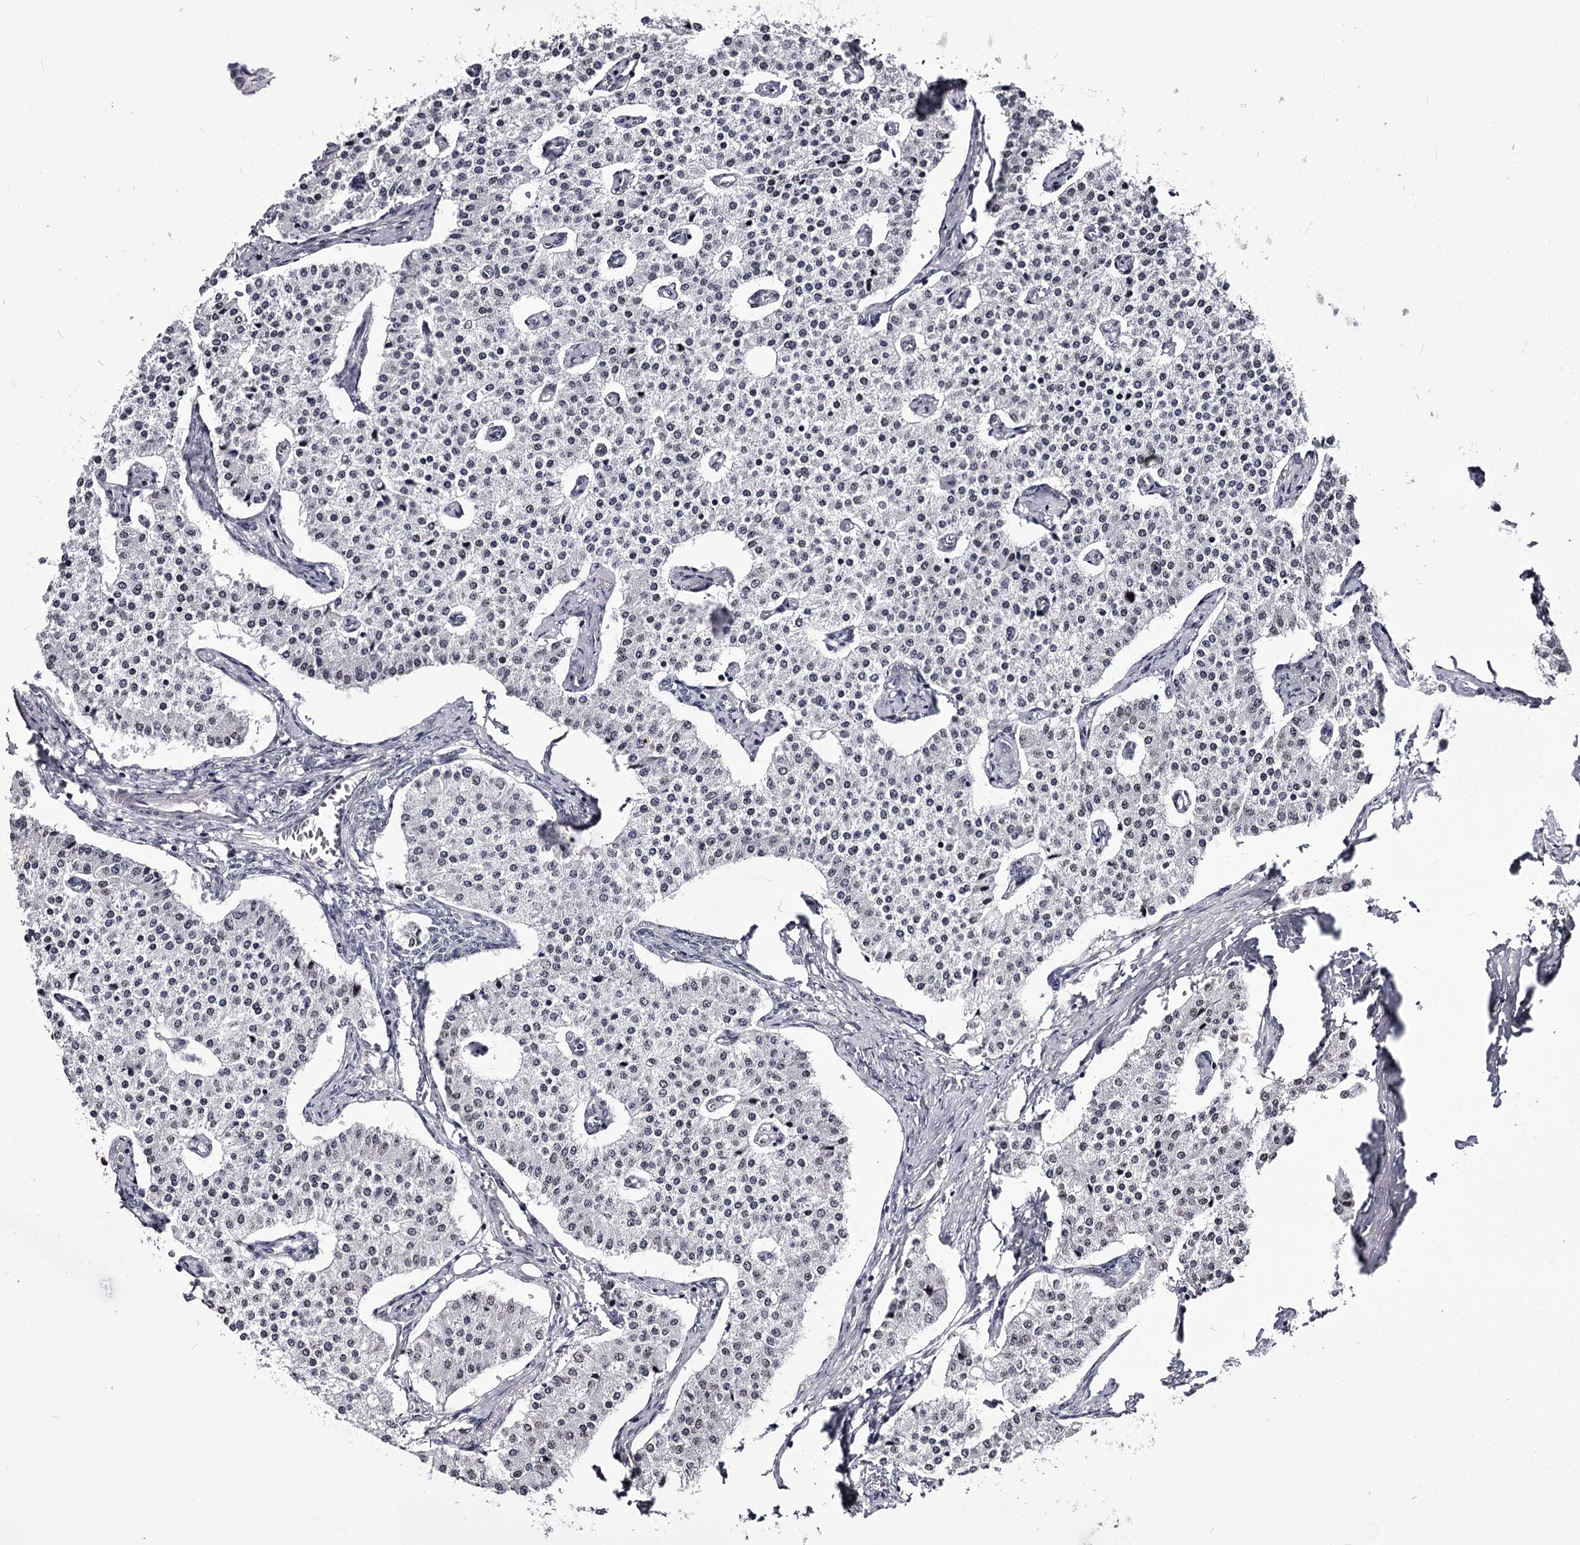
{"staining": {"intensity": "negative", "quantity": "none", "location": "none"}, "tissue": "carcinoid", "cell_type": "Tumor cells", "image_type": "cancer", "snomed": [{"axis": "morphology", "description": "Carcinoid, malignant, NOS"}, {"axis": "topography", "description": "Colon"}], "caption": "An image of carcinoid stained for a protein exhibits no brown staining in tumor cells.", "gene": "OVOL2", "patient": {"sex": "female", "age": 52}}